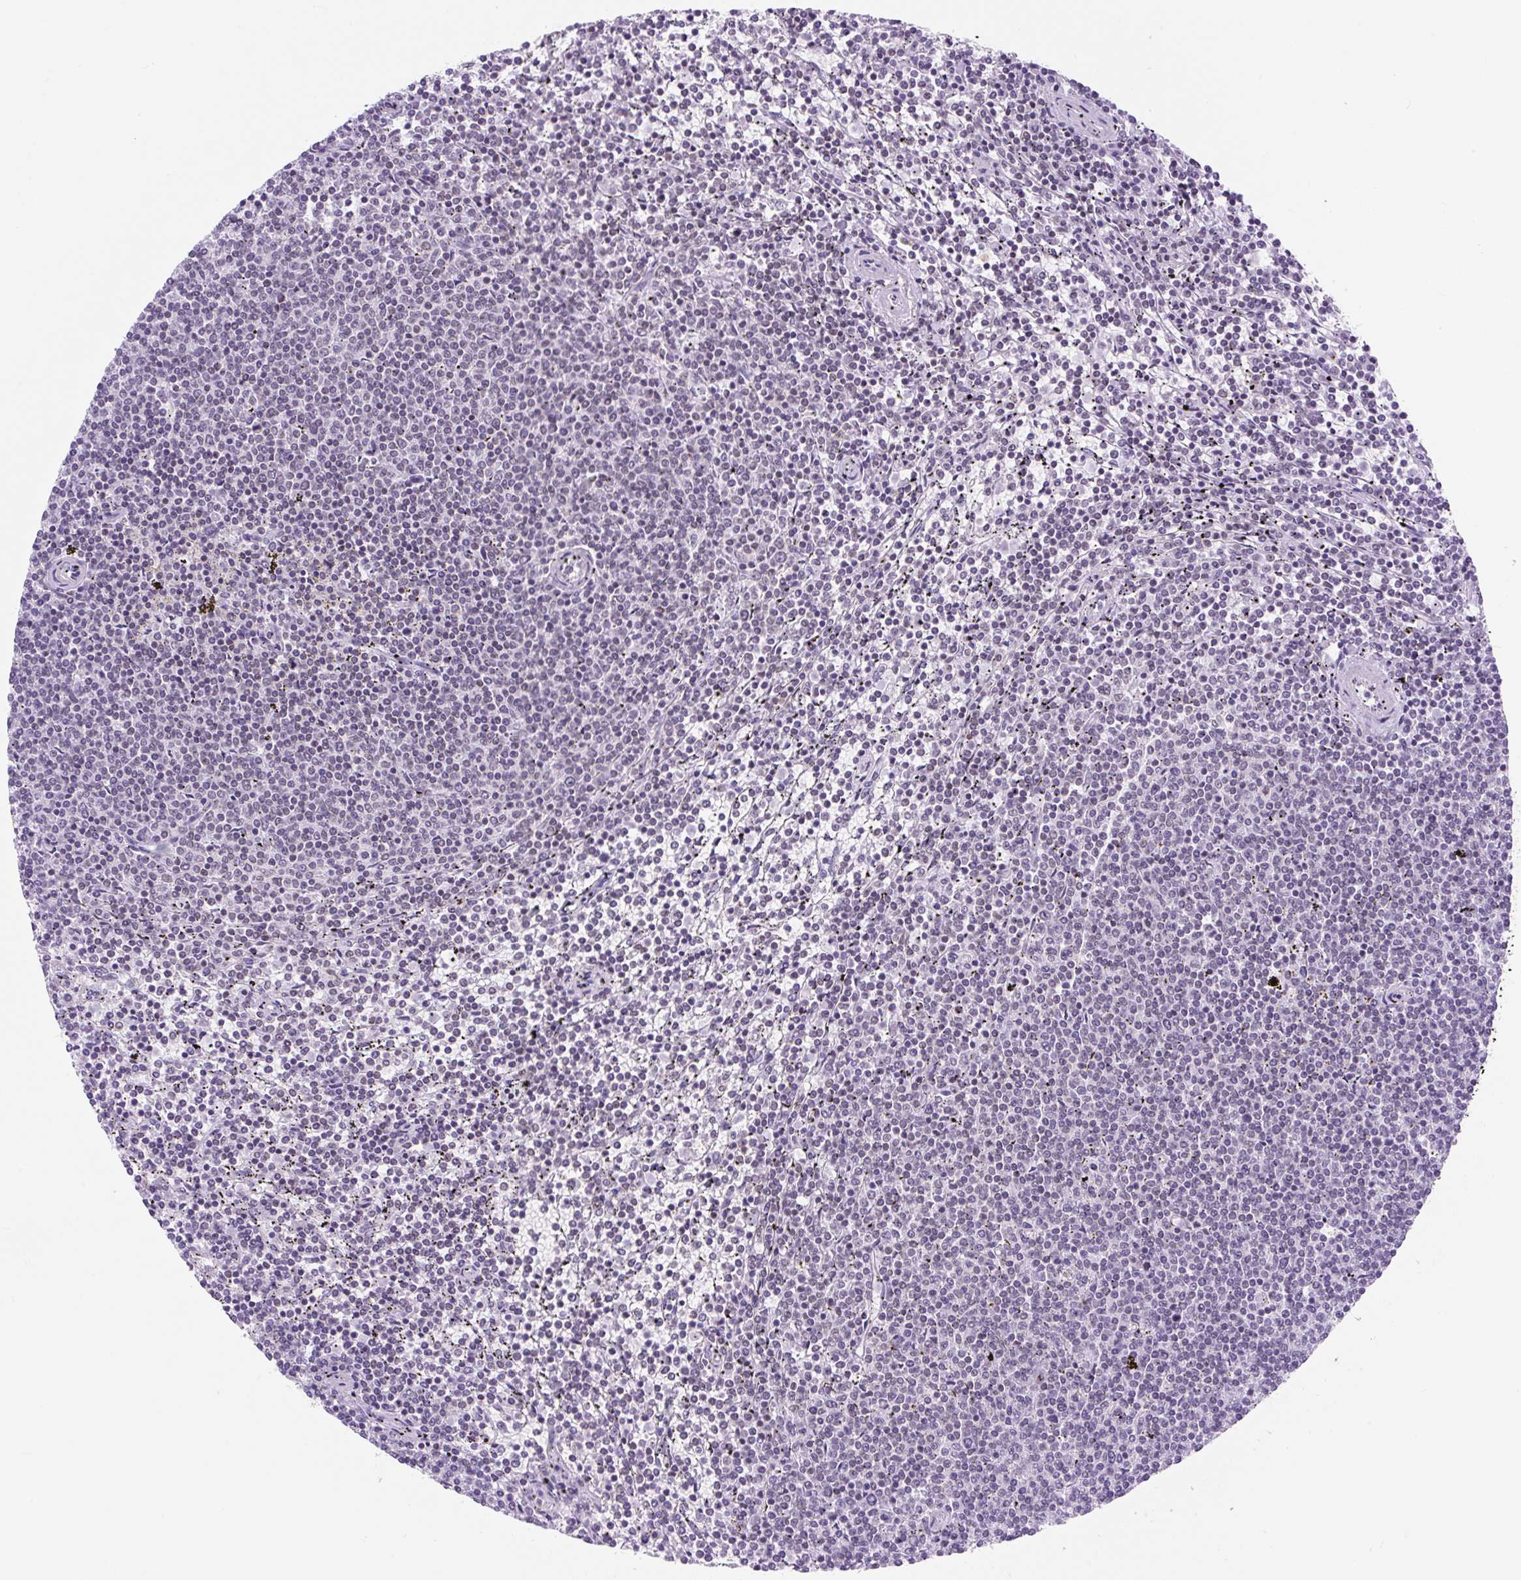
{"staining": {"intensity": "negative", "quantity": "none", "location": "none"}, "tissue": "lymphoma", "cell_type": "Tumor cells", "image_type": "cancer", "snomed": [{"axis": "morphology", "description": "Malignant lymphoma, non-Hodgkin's type, Low grade"}, {"axis": "topography", "description": "Spleen"}], "caption": "A histopathology image of lymphoma stained for a protein shows no brown staining in tumor cells.", "gene": "VPREB1", "patient": {"sex": "female", "age": 50}}